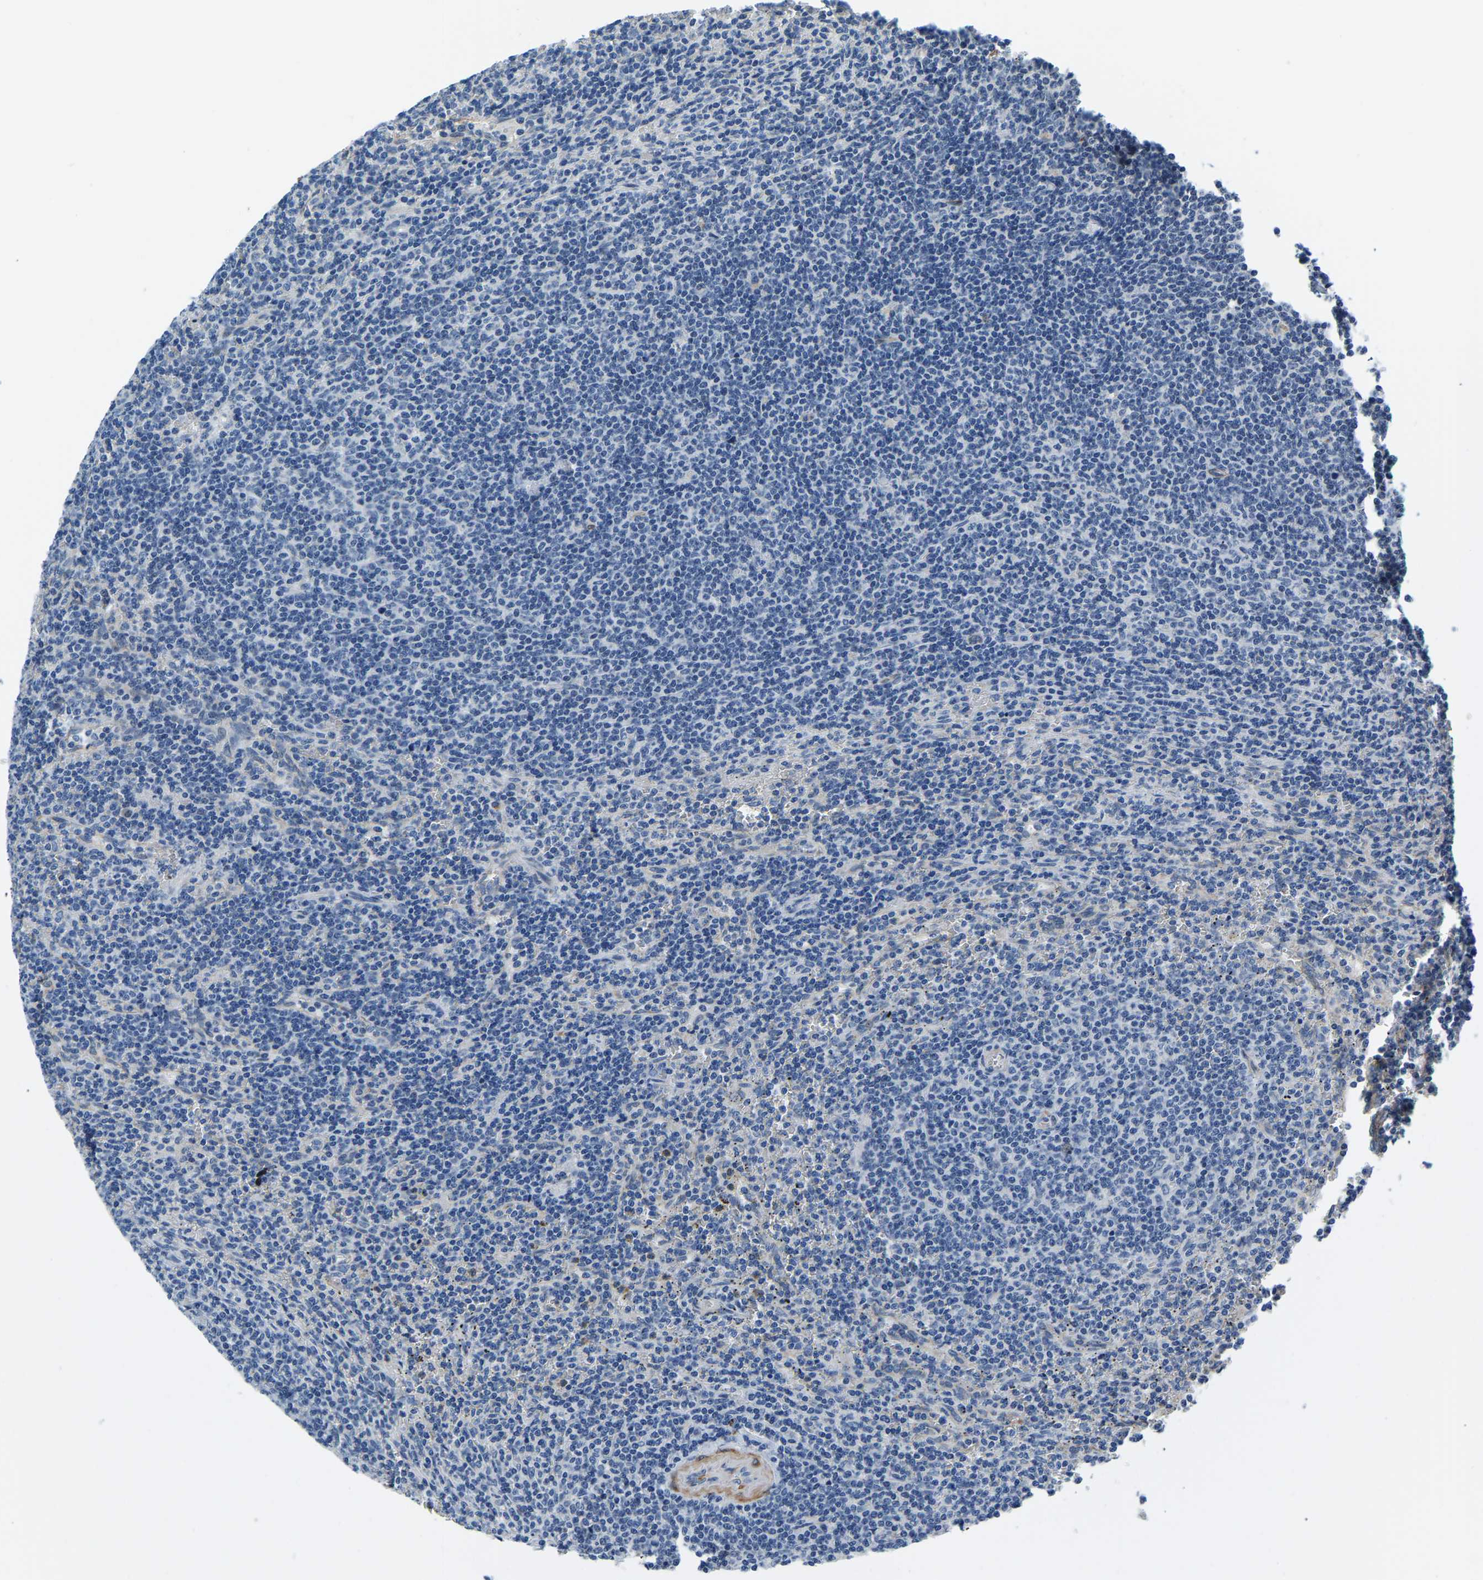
{"staining": {"intensity": "negative", "quantity": "none", "location": "none"}, "tissue": "lymphoma", "cell_type": "Tumor cells", "image_type": "cancer", "snomed": [{"axis": "morphology", "description": "Malignant lymphoma, non-Hodgkin's type, Low grade"}, {"axis": "topography", "description": "Spleen"}], "caption": "Tumor cells show no significant staining in lymphoma.", "gene": "LIAS", "patient": {"sex": "female", "age": 50}}